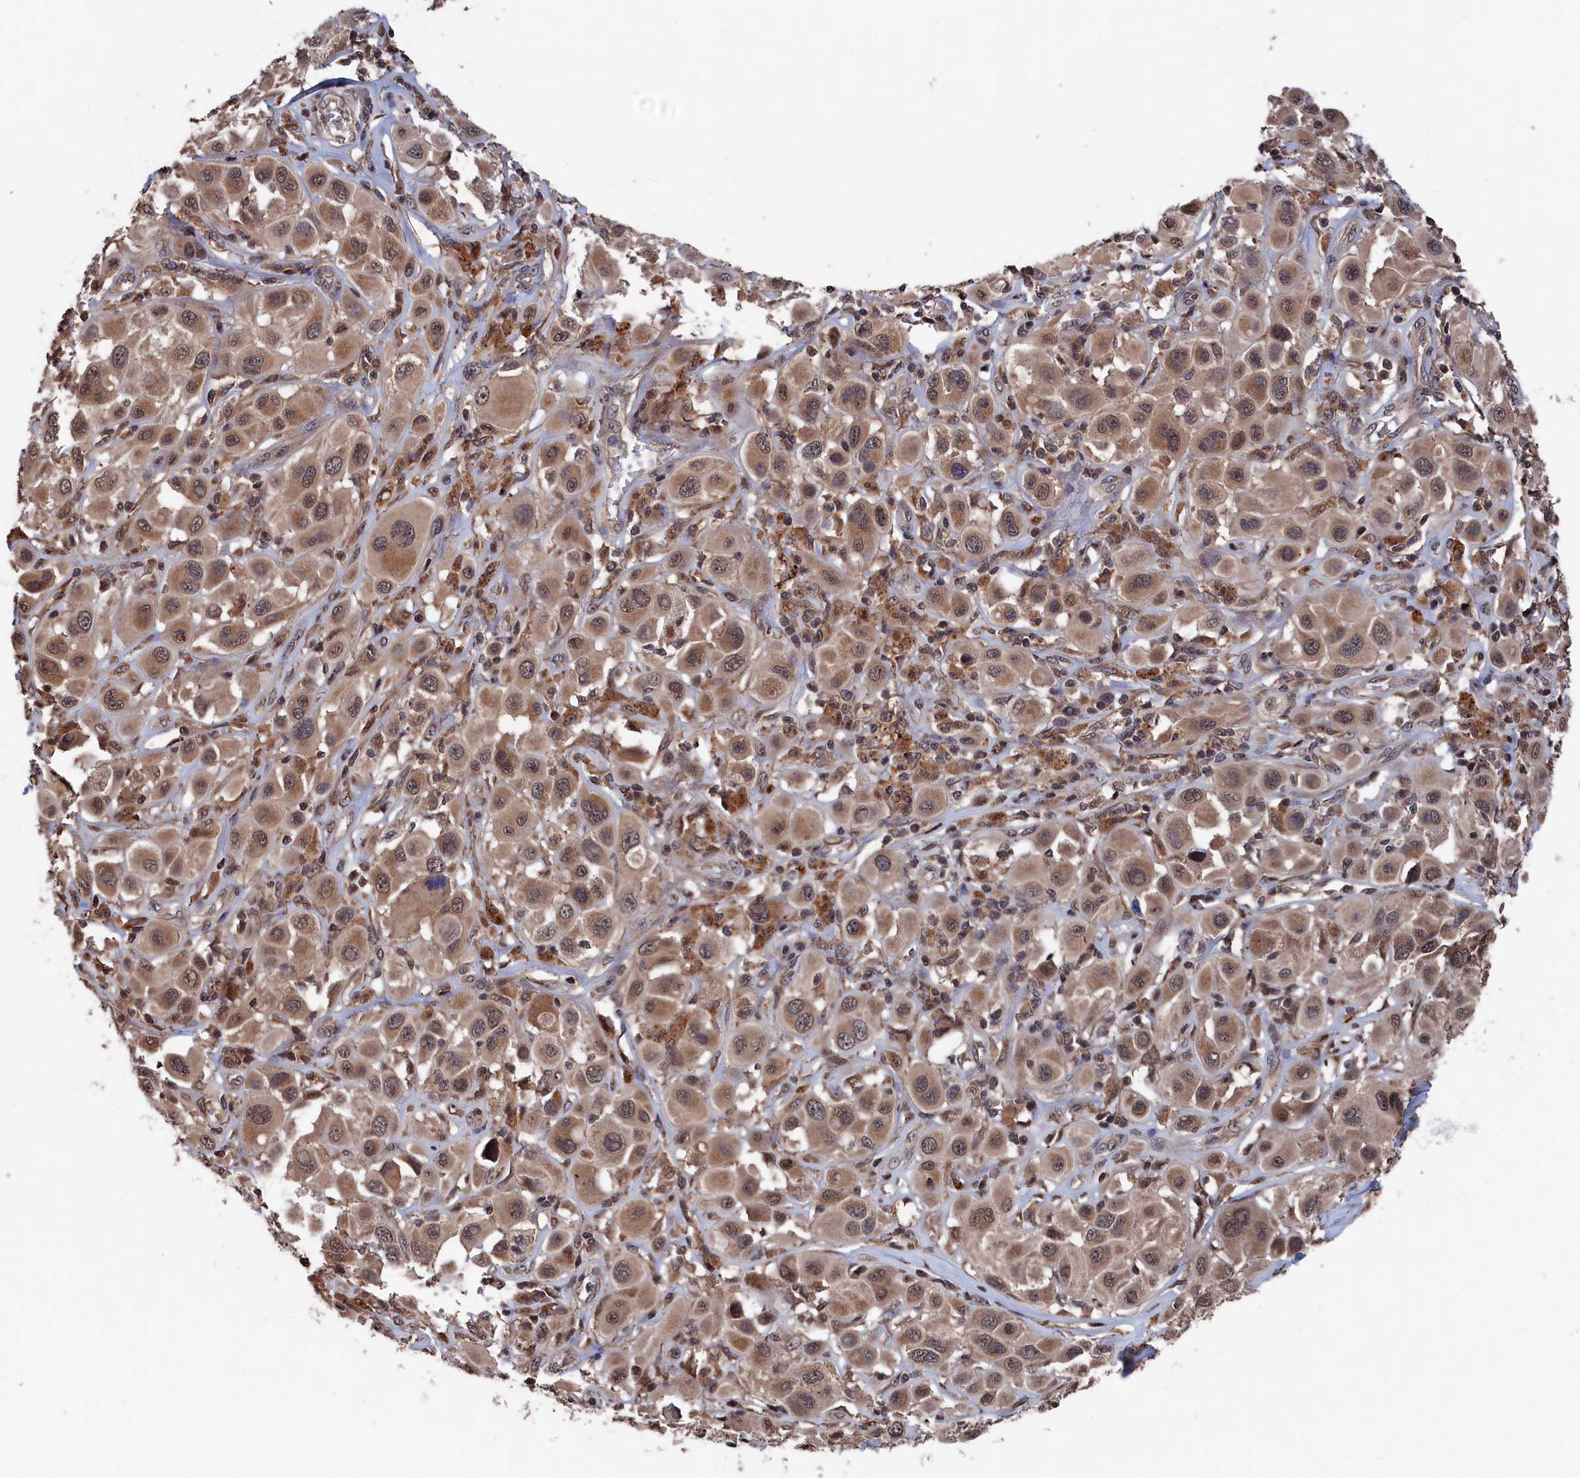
{"staining": {"intensity": "moderate", "quantity": ">75%", "location": "cytoplasmic/membranous,nuclear"}, "tissue": "melanoma", "cell_type": "Tumor cells", "image_type": "cancer", "snomed": [{"axis": "morphology", "description": "Malignant melanoma, Metastatic site"}, {"axis": "topography", "description": "Skin"}], "caption": "A photomicrograph of malignant melanoma (metastatic site) stained for a protein demonstrates moderate cytoplasmic/membranous and nuclear brown staining in tumor cells.", "gene": "PDE12", "patient": {"sex": "male", "age": 41}}